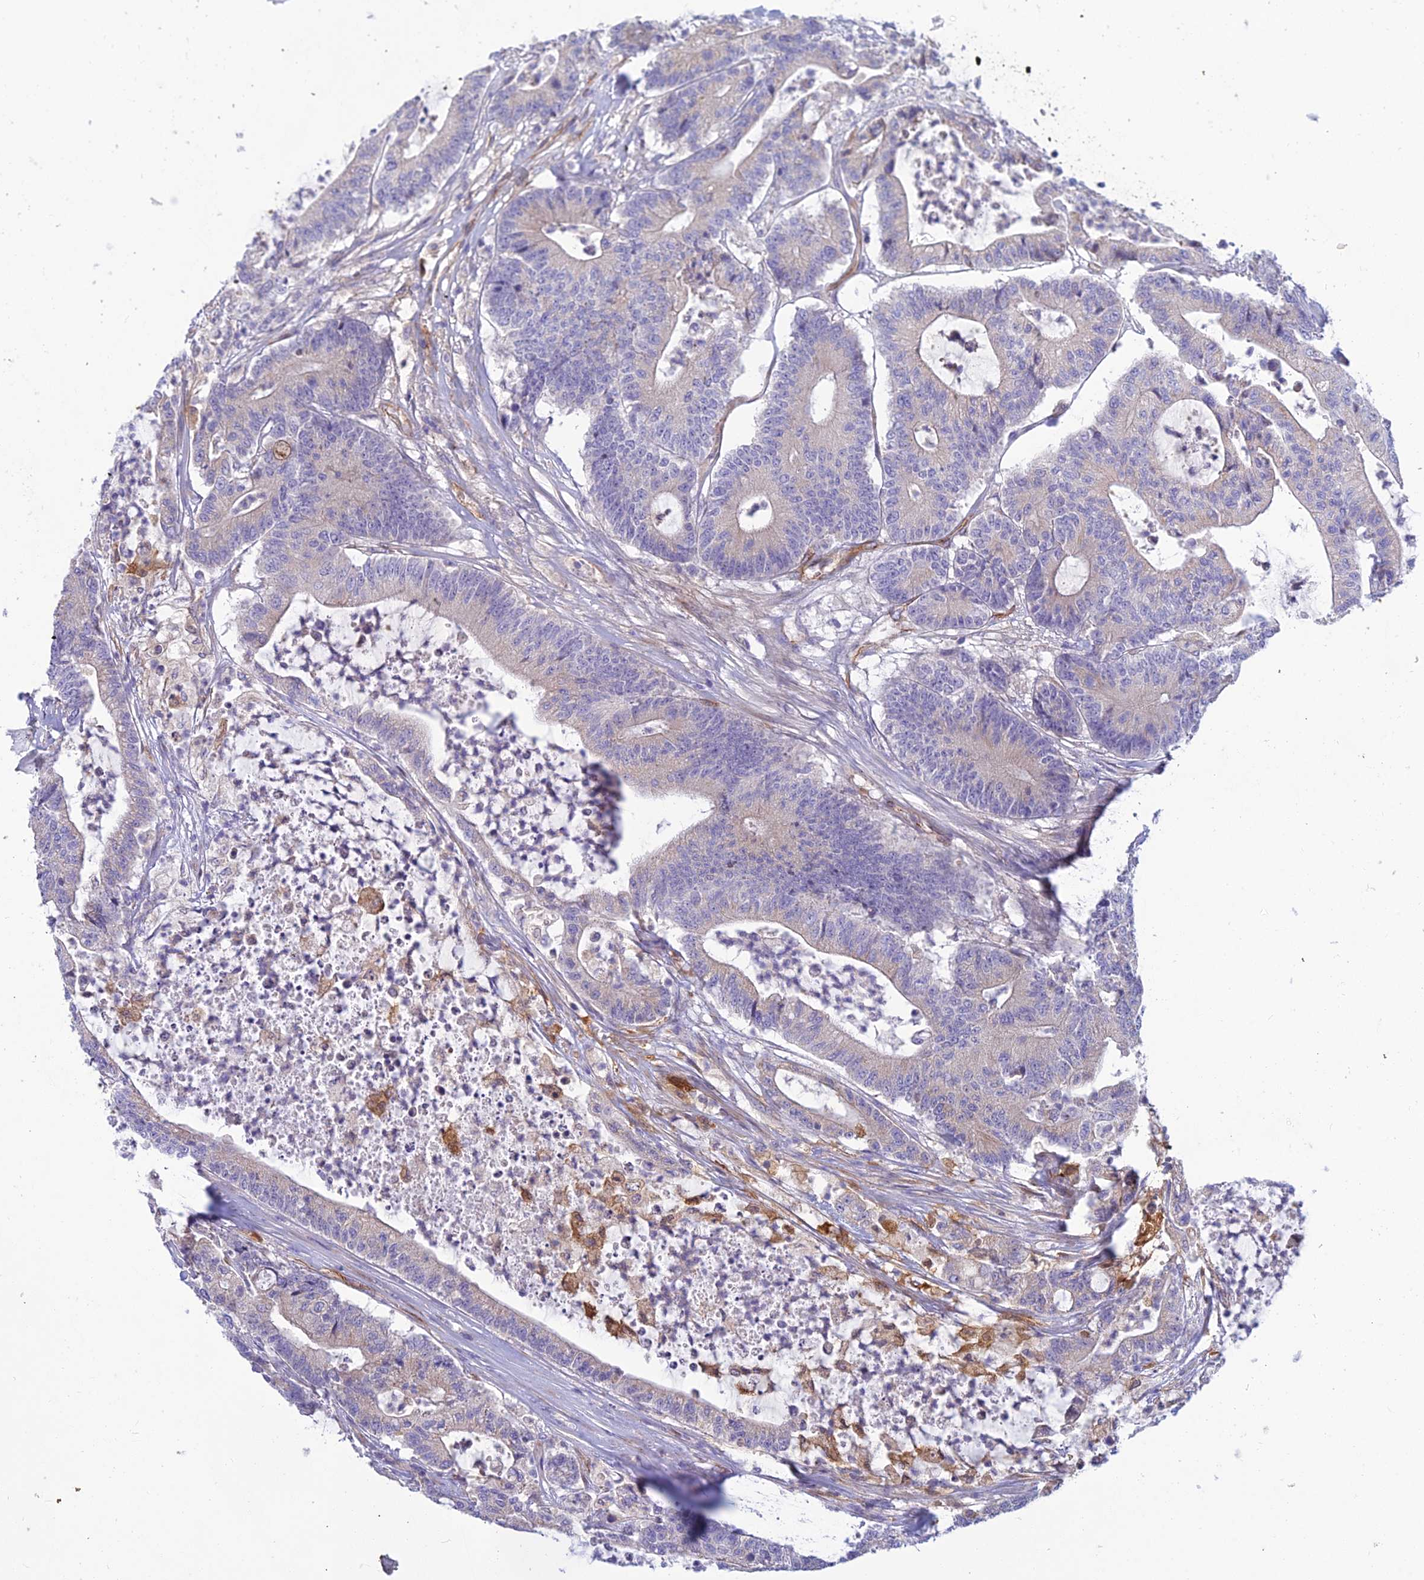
{"staining": {"intensity": "negative", "quantity": "none", "location": "none"}, "tissue": "colorectal cancer", "cell_type": "Tumor cells", "image_type": "cancer", "snomed": [{"axis": "morphology", "description": "Adenocarcinoma, NOS"}, {"axis": "topography", "description": "Colon"}], "caption": "High magnification brightfield microscopy of colorectal cancer stained with DAB (3,3'-diaminobenzidine) (brown) and counterstained with hematoxylin (blue): tumor cells show no significant positivity. (DAB (3,3'-diaminobenzidine) IHC visualized using brightfield microscopy, high magnification).", "gene": "DUS2", "patient": {"sex": "female", "age": 84}}